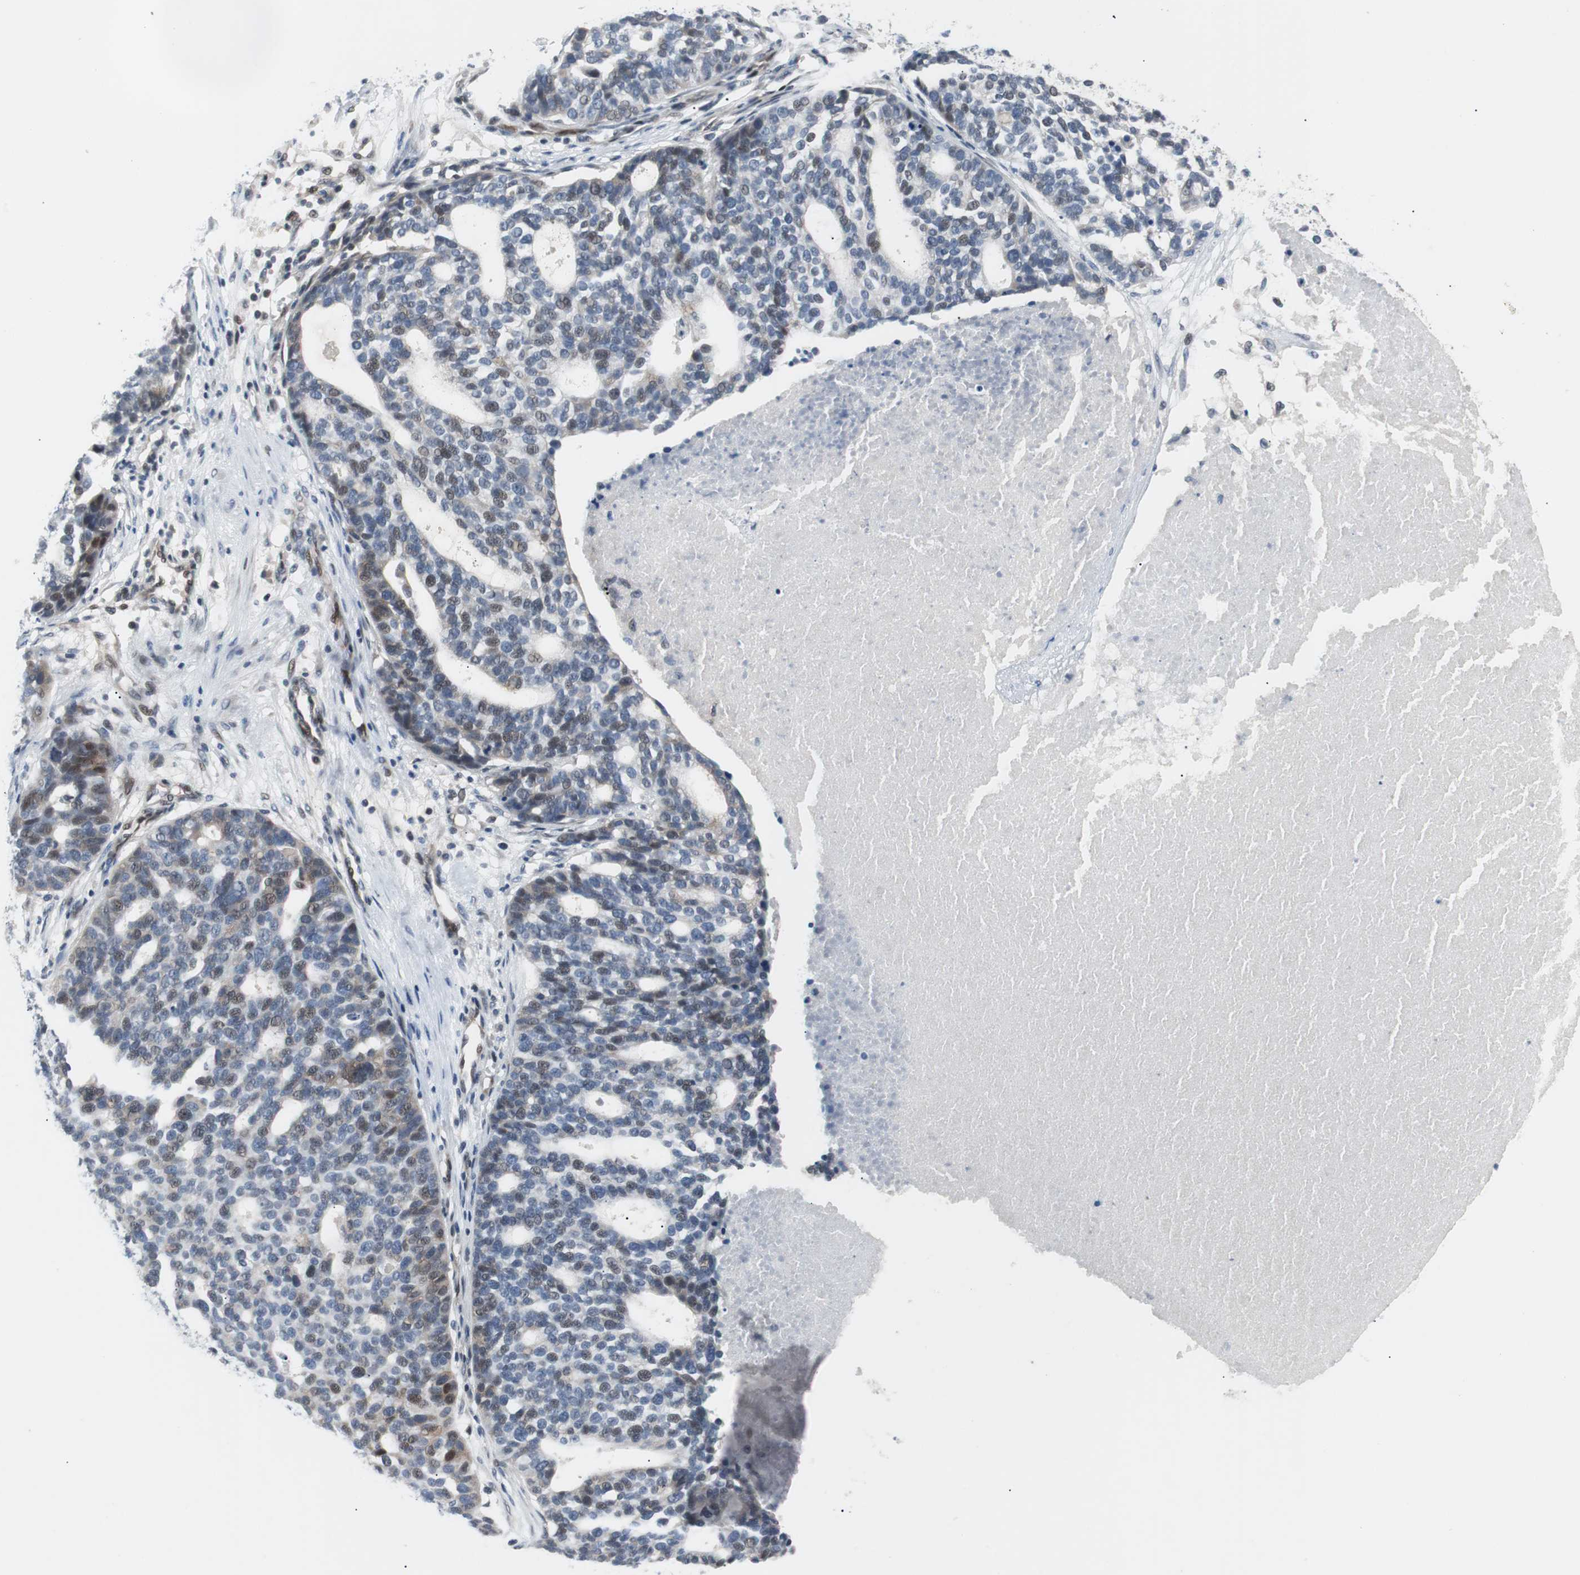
{"staining": {"intensity": "weak", "quantity": "25%-75%", "location": "nuclear"}, "tissue": "ovarian cancer", "cell_type": "Tumor cells", "image_type": "cancer", "snomed": [{"axis": "morphology", "description": "Cystadenocarcinoma, serous, NOS"}, {"axis": "topography", "description": "Ovary"}], "caption": "Protein staining of ovarian cancer tissue exhibits weak nuclear positivity in about 25%-75% of tumor cells. (DAB (3,3'-diaminobenzidine) = brown stain, brightfield microscopy at high magnification).", "gene": "MAP2K4", "patient": {"sex": "female", "age": 59}}